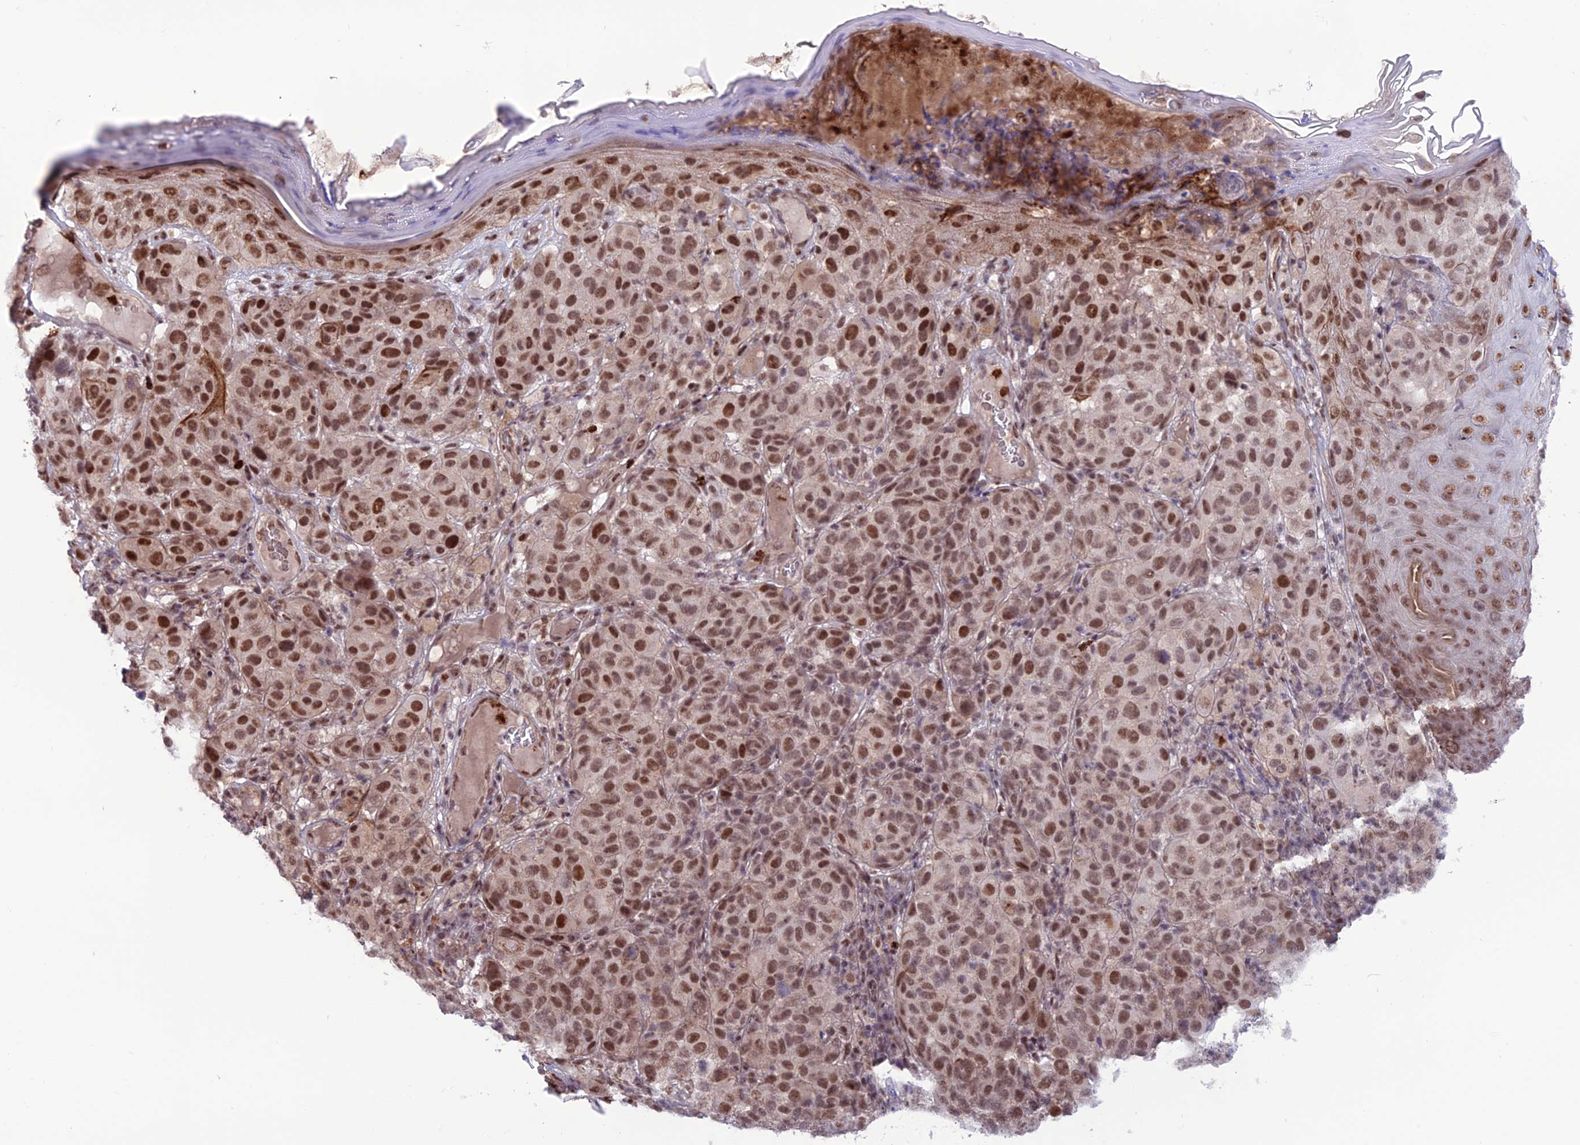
{"staining": {"intensity": "moderate", "quantity": ">75%", "location": "nuclear"}, "tissue": "melanoma", "cell_type": "Tumor cells", "image_type": "cancer", "snomed": [{"axis": "morphology", "description": "Malignant melanoma, NOS"}, {"axis": "topography", "description": "Skin"}], "caption": "Malignant melanoma stained with a brown dye shows moderate nuclear positive staining in about >75% of tumor cells.", "gene": "COL6A6", "patient": {"sex": "male", "age": 38}}